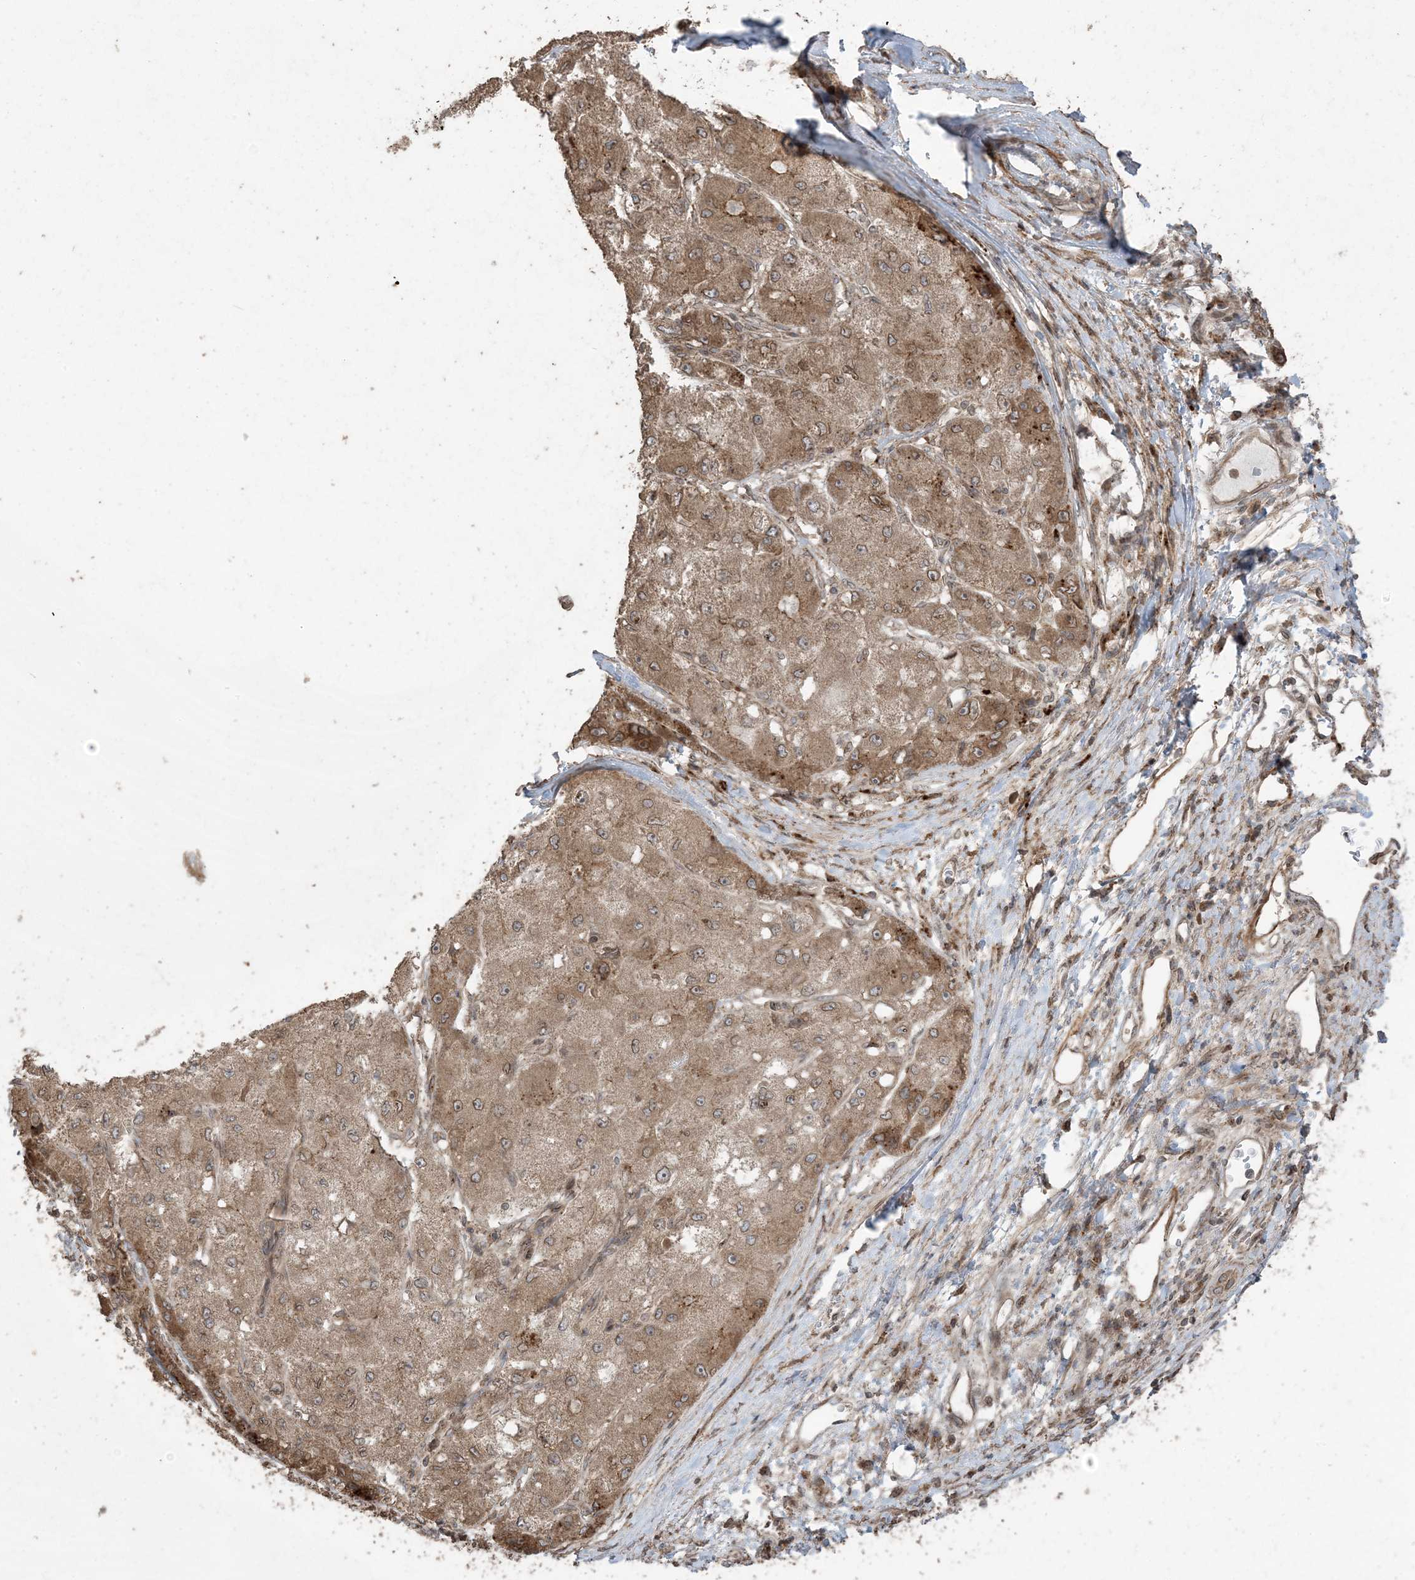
{"staining": {"intensity": "moderate", "quantity": ">75%", "location": "cytoplasmic/membranous,nuclear"}, "tissue": "liver cancer", "cell_type": "Tumor cells", "image_type": "cancer", "snomed": [{"axis": "morphology", "description": "Carcinoma, Hepatocellular, NOS"}, {"axis": "topography", "description": "Liver"}], "caption": "Immunohistochemistry of human liver cancer (hepatocellular carcinoma) shows medium levels of moderate cytoplasmic/membranous and nuclear staining in approximately >75% of tumor cells. The staining was performed using DAB to visualize the protein expression in brown, while the nuclei were stained in blue with hematoxylin (Magnification: 20x).", "gene": "DDX19B", "patient": {"sex": "male", "age": 80}}